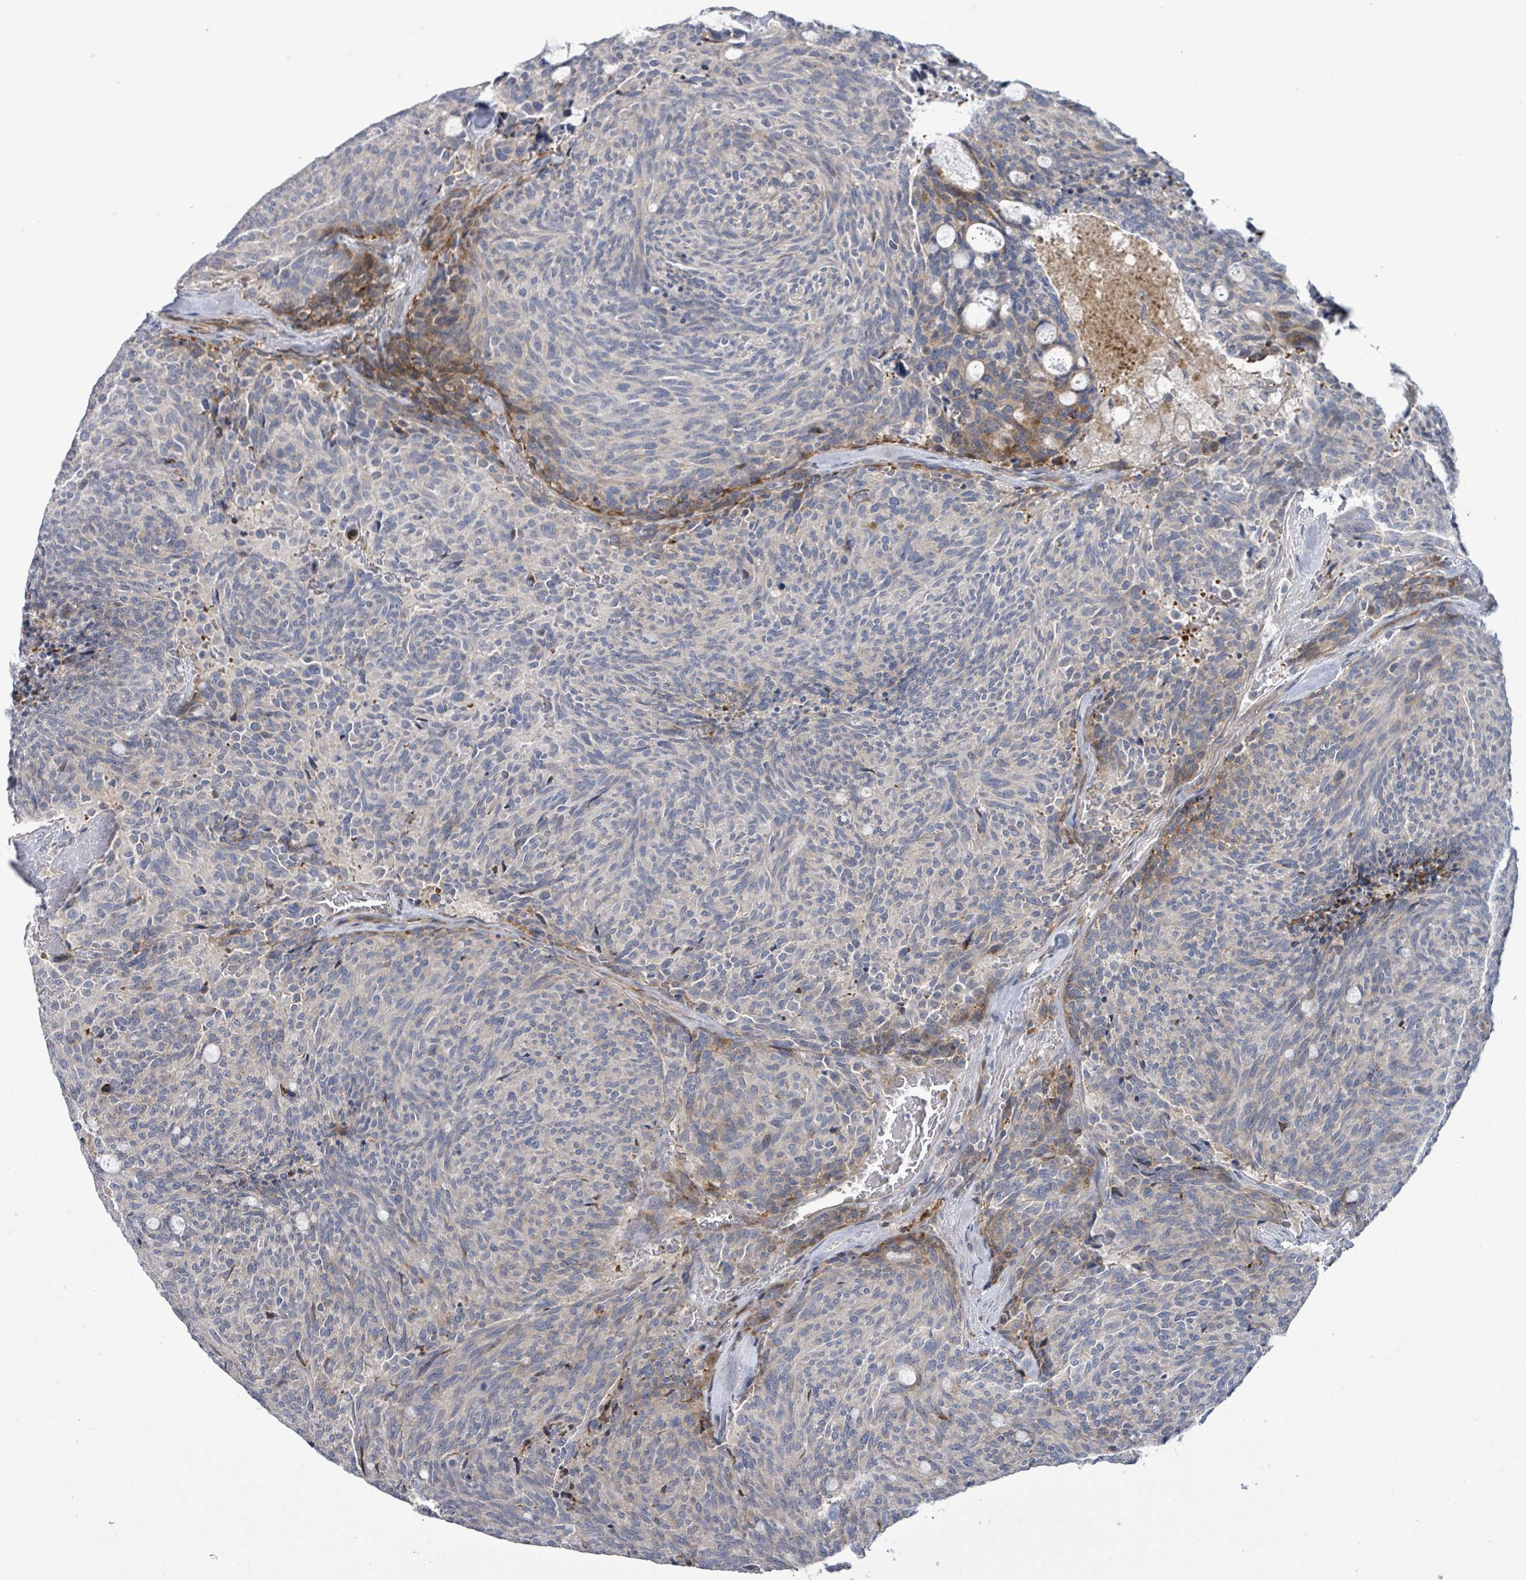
{"staining": {"intensity": "moderate", "quantity": "<25%", "location": "cytoplasmic/membranous"}, "tissue": "carcinoid", "cell_type": "Tumor cells", "image_type": "cancer", "snomed": [{"axis": "morphology", "description": "Carcinoid, malignant, NOS"}, {"axis": "topography", "description": "Pancreas"}], "caption": "The image demonstrates a brown stain indicating the presence of a protein in the cytoplasmic/membranous of tumor cells in carcinoid (malignant).", "gene": "LILRA4", "patient": {"sex": "female", "age": 54}}